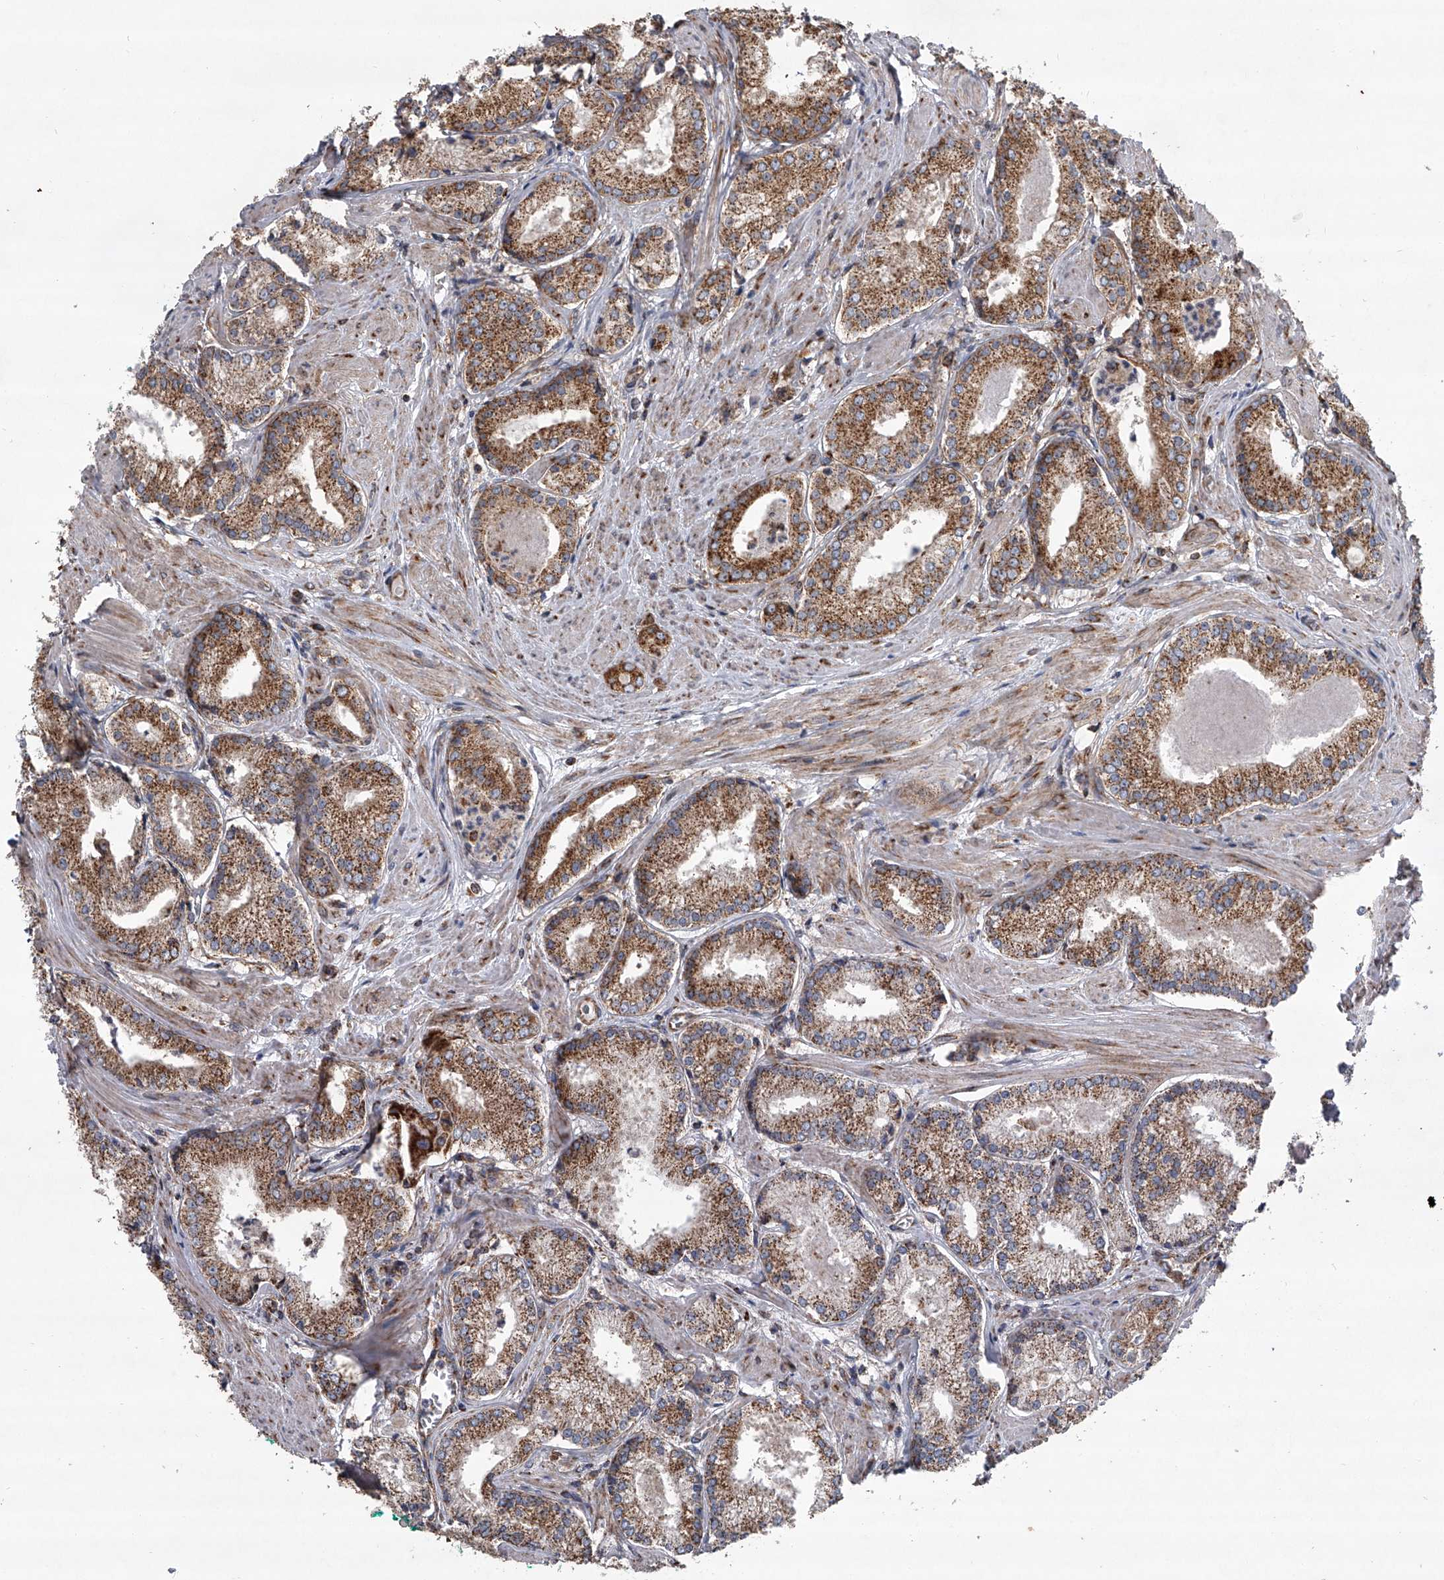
{"staining": {"intensity": "moderate", "quantity": ">75%", "location": "cytoplasmic/membranous"}, "tissue": "prostate cancer", "cell_type": "Tumor cells", "image_type": "cancer", "snomed": [{"axis": "morphology", "description": "Adenocarcinoma, Low grade"}, {"axis": "topography", "description": "Prostate"}], "caption": "The photomicrograph demonstrates immunohistochemical staining of adenocarcinoma (low-grade) (prostate). There is moderate cytoplasmic/membranous staining is identified in approximately >75% of tumor cells.", "gene": "ZC3H15", "patient": {"sex": "male", "age": 54}}